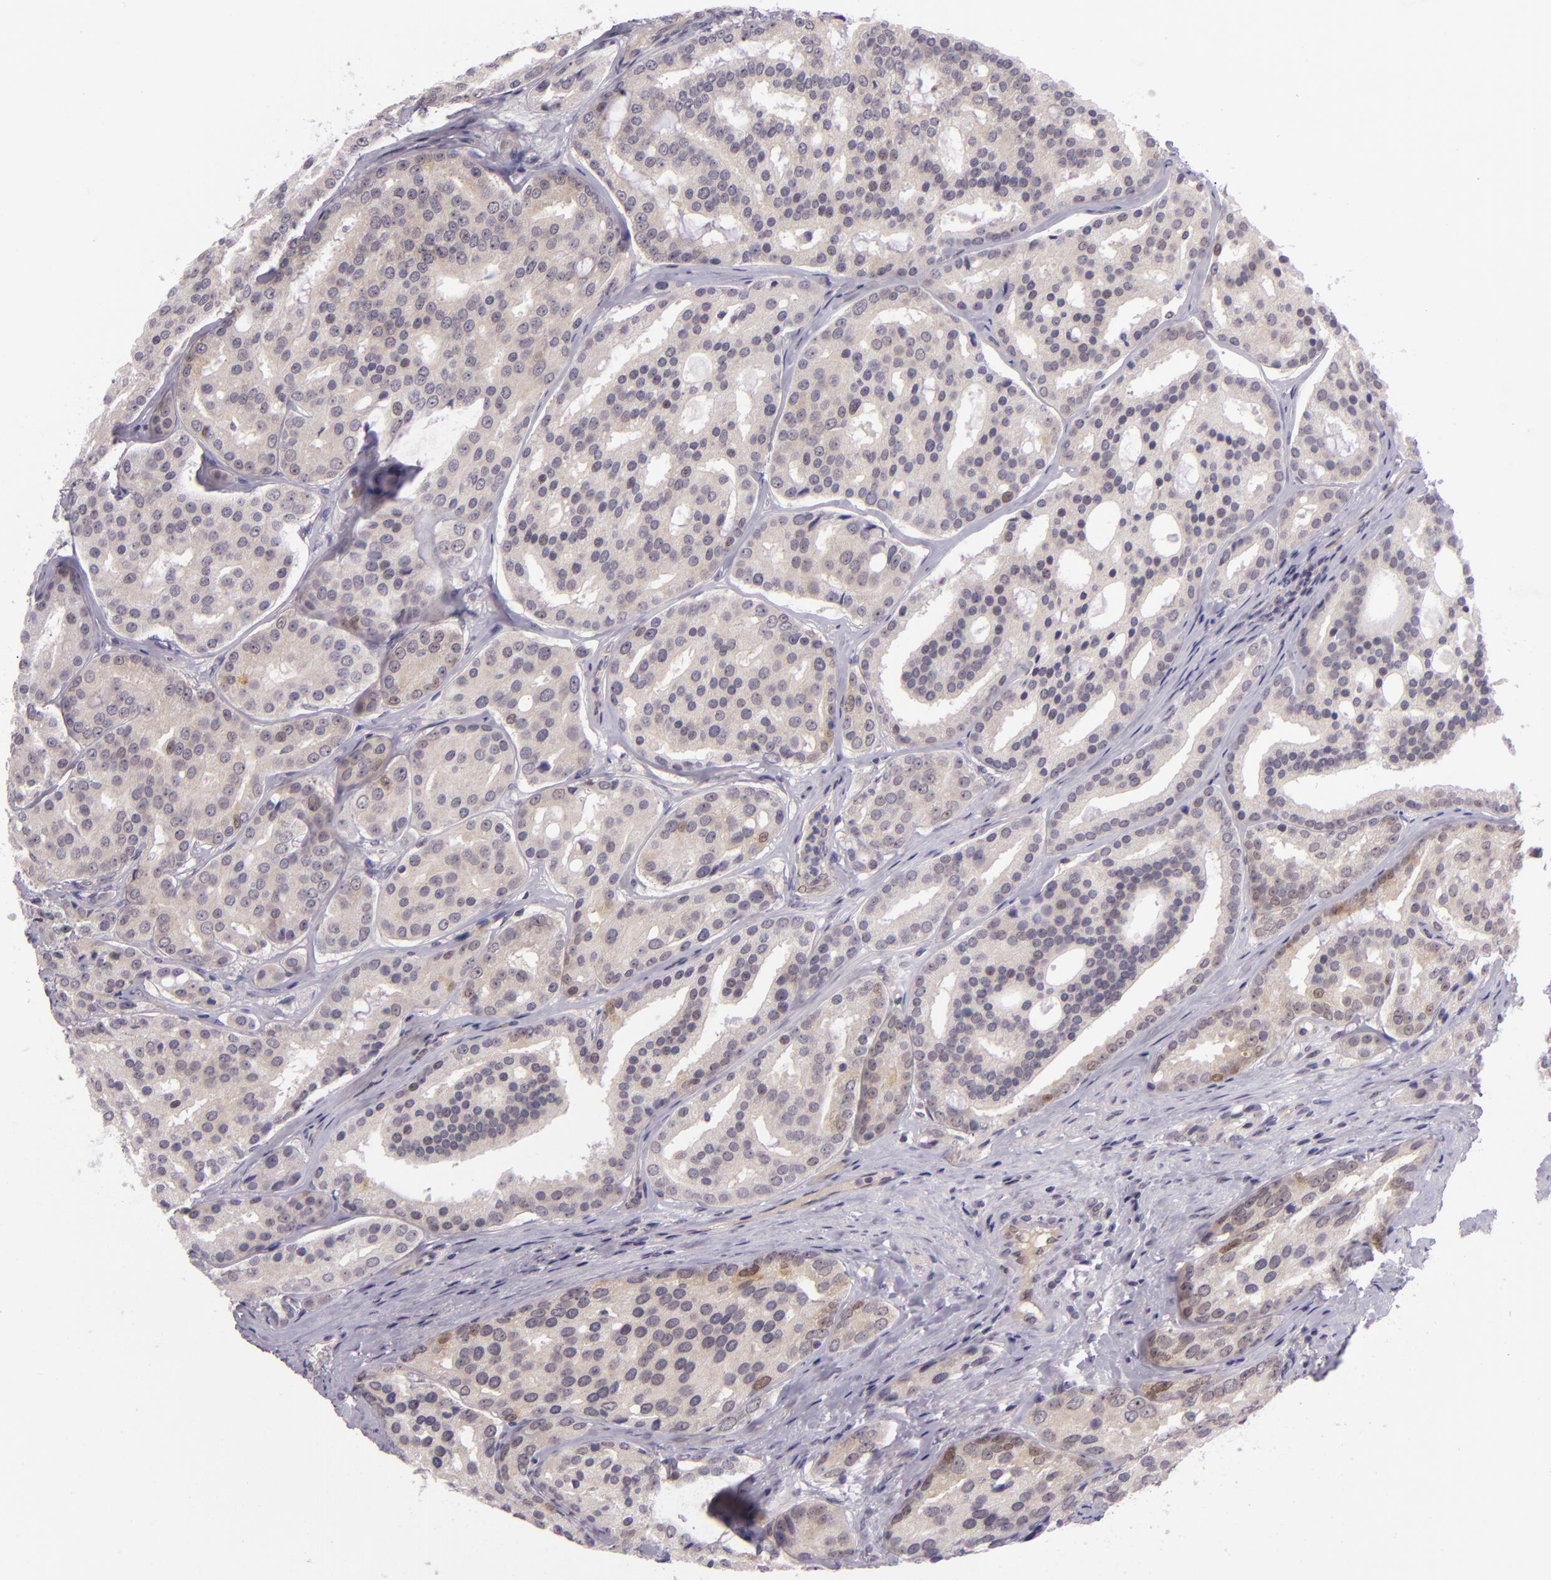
{"staining": {"intensity": "negative", "quantity": "none", "location": "none"}, "tissue": "prostate cancer", "cell_type": "Tumor cells", "image_type": "cancer", "snomed": [{"axis": "morphology", "description": "Adenocarcinoma, High grade"}, {"axis": "topography", "description": "Prostate"}], "caption": "This histopathology image is of prostate adenocarcinoma (high-grade) stained with immunohistochemistry to label a protein in brown with the nuclei are counter-stained blue. There is no positivity in tumor cells.", "gene": "CSE1L", "patient": {"sex": "male", "age": 64}}